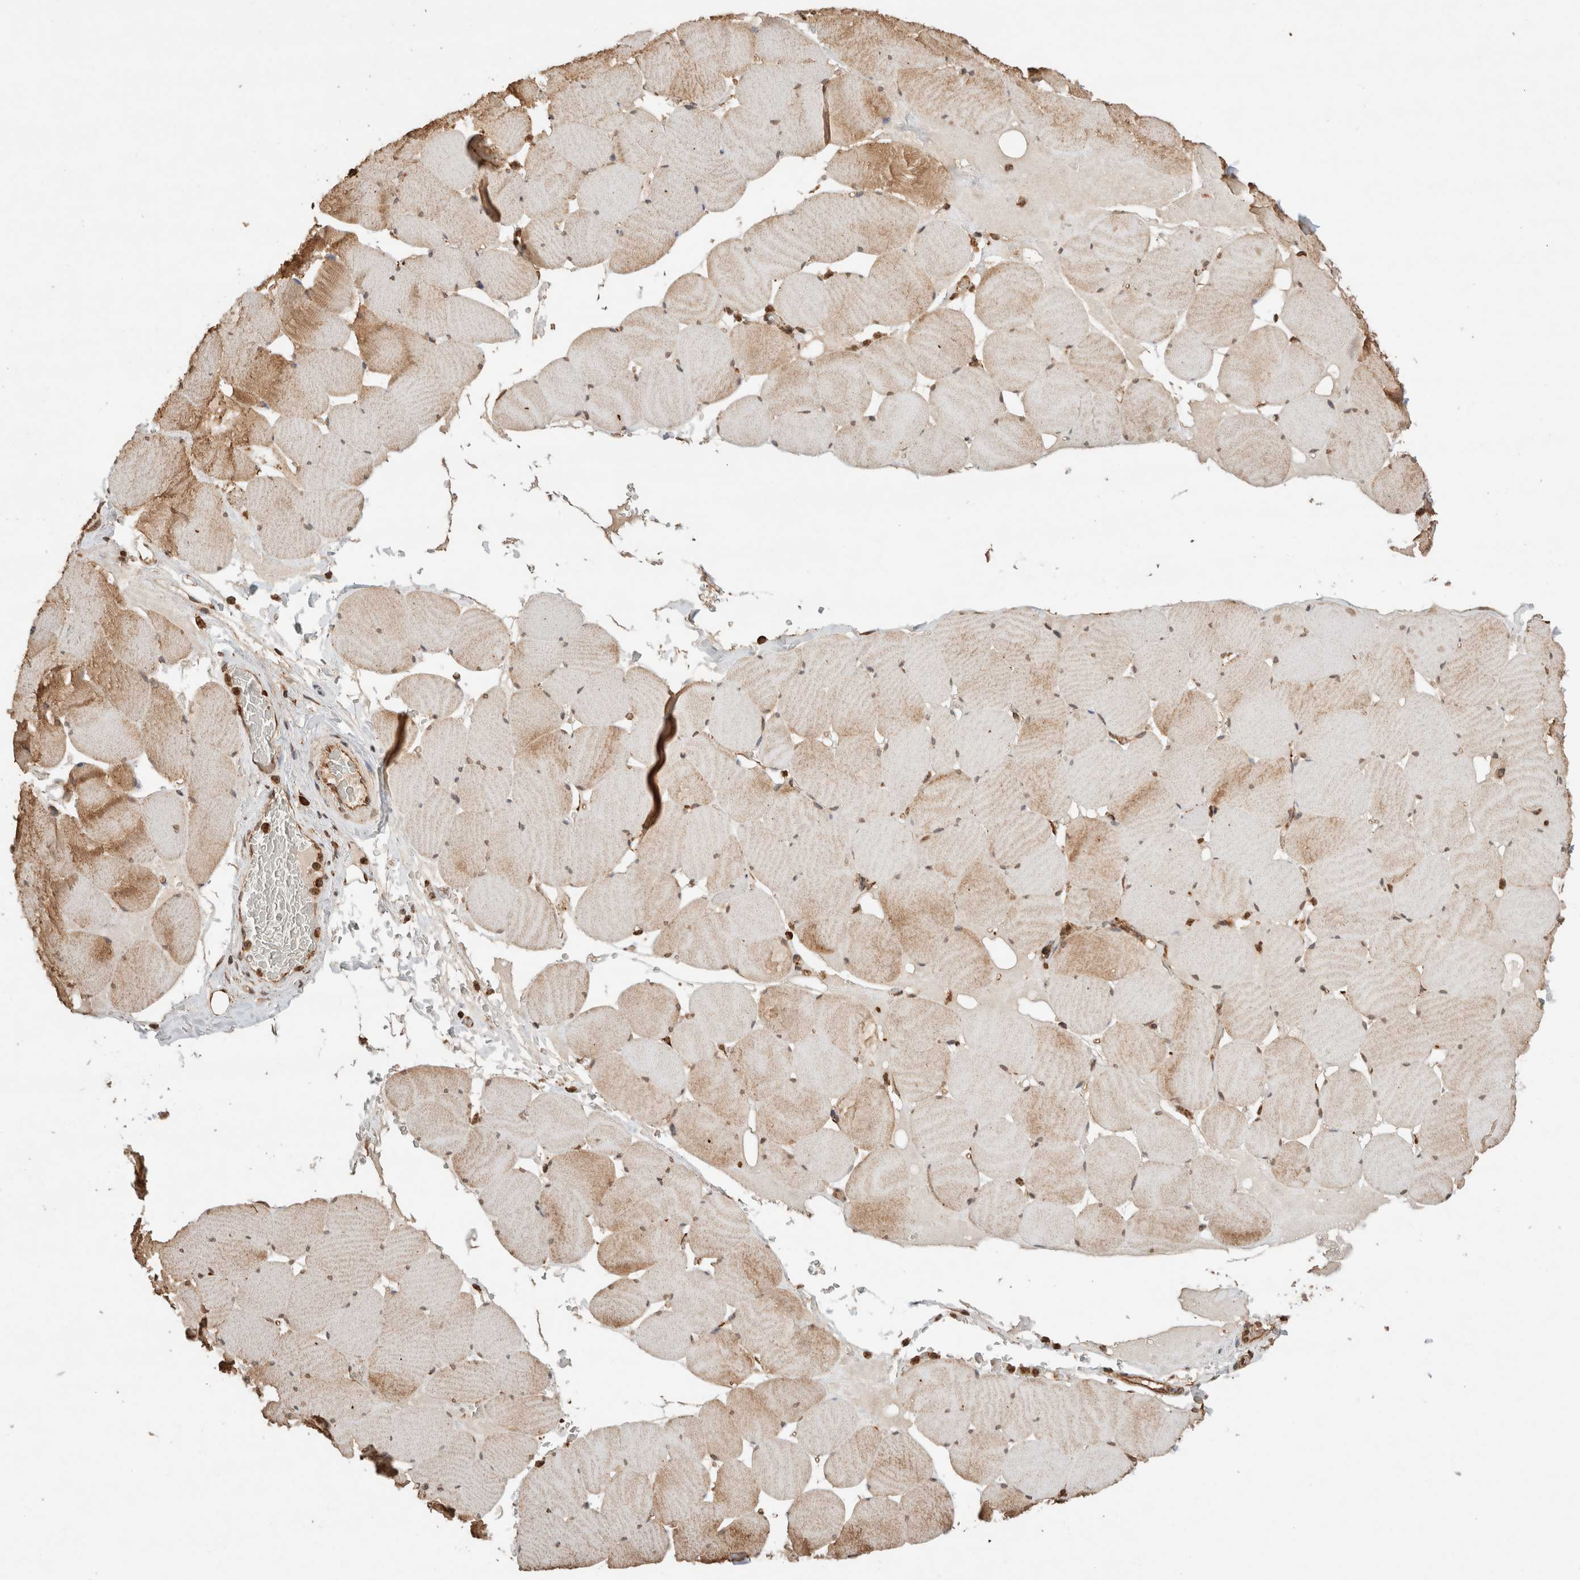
{"staining": {"intensity": "weak", "quantity": ">75%", "location": "cytoplasmic/membranous"}, "tissue": "skeletal muscle", "cell_type": "Myocytes", "image_type": "normal", "snomed": [{"axis": "morphology", "description": "Normal tissue, NOS"}, {"axis": "topography", "description": "Skeletal muscle"}], "caption": "Weak cytoplasmic/membranous expression for a protein is identified in about >75% of myocytes of unremarkable skeletal muscle using immunohistochemistry.", "gene": "ERAP1", "patient": {"sex": "male", "age": 62}}